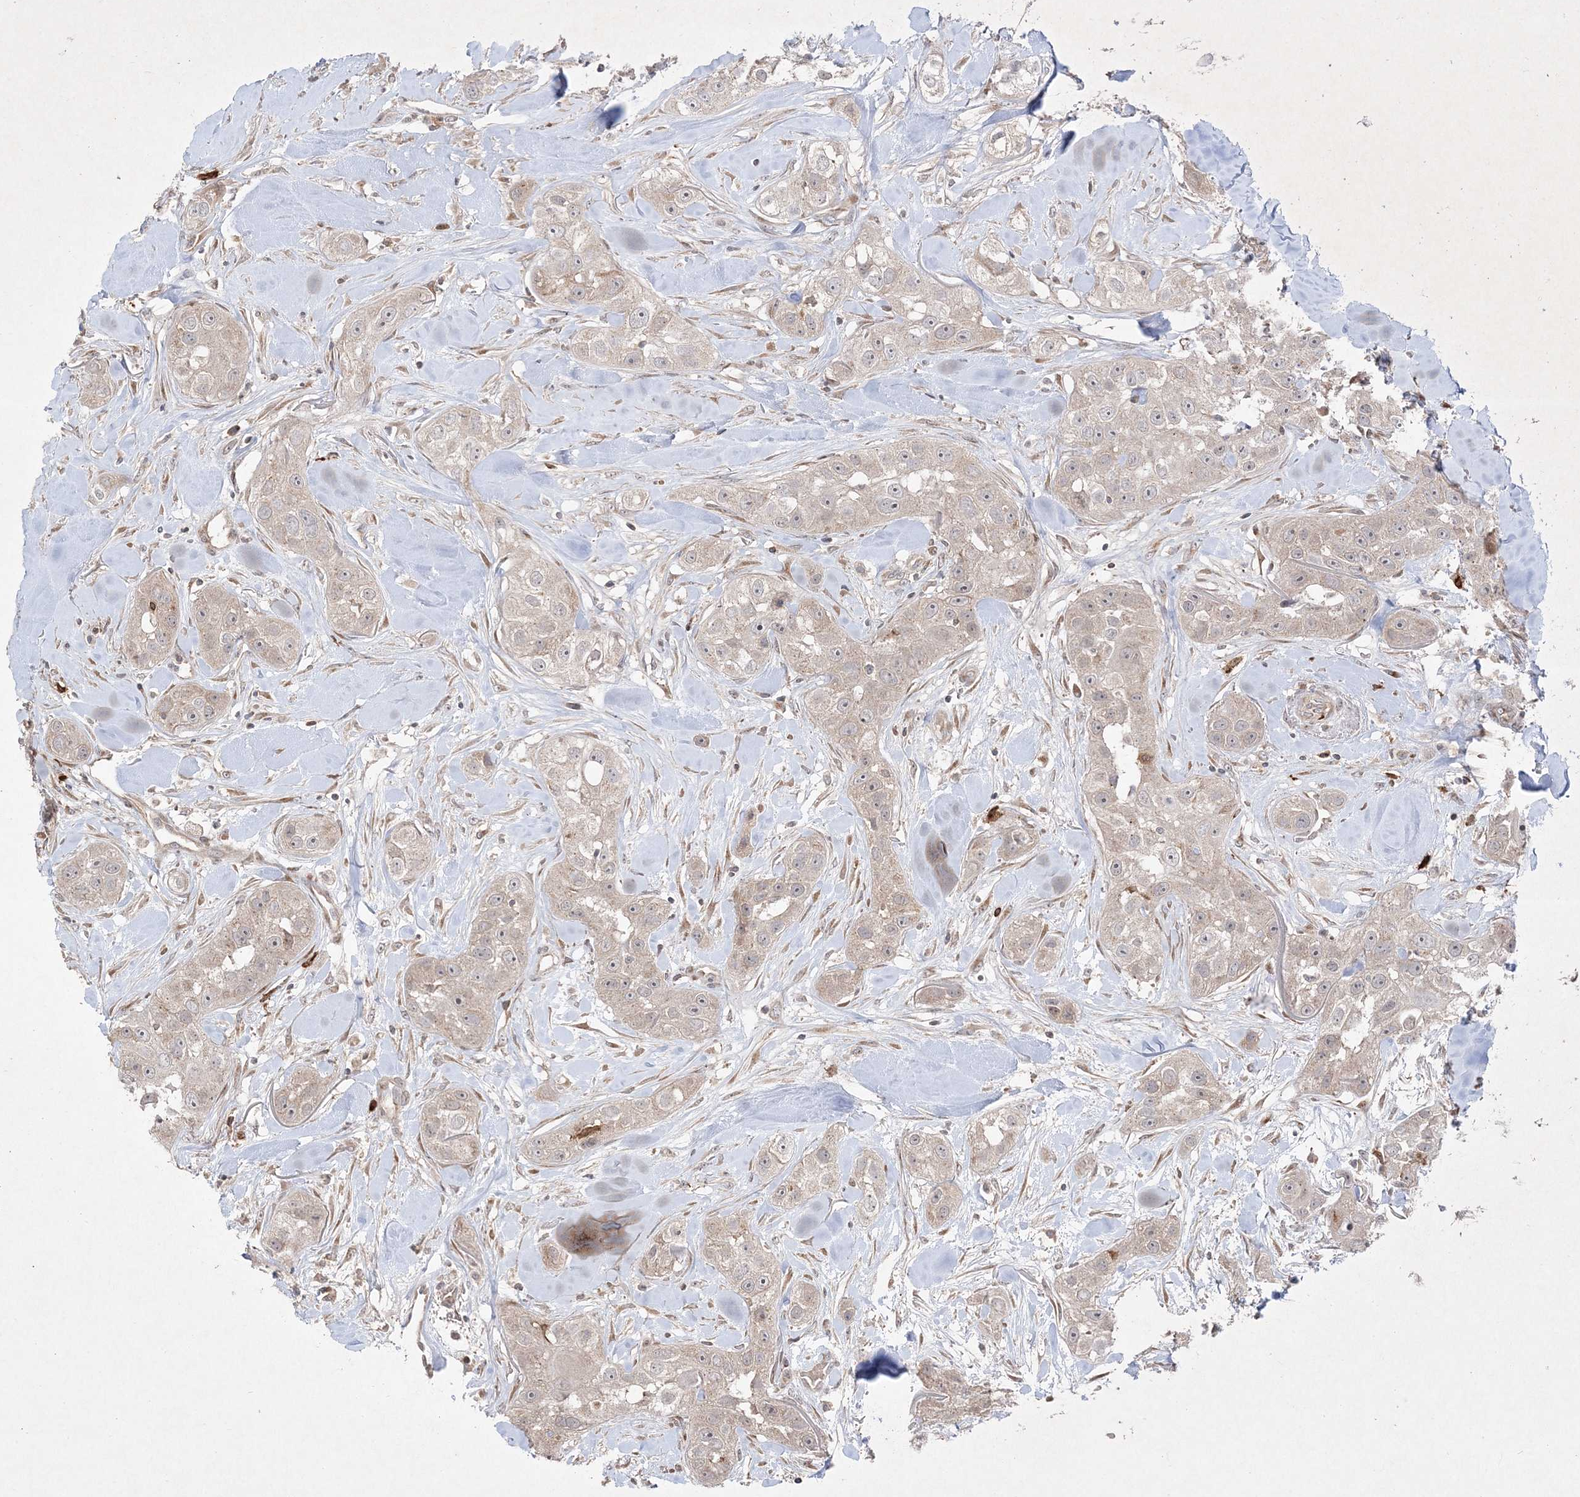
{"staining": {"intensity": "weak", "quantity": "<25%", "location": "cytoplasmic/membranous"}, "tissue": "head and neck cancer", "cell_type": "Tumor cells", "image_type": "cancer", "snomed": [{"axis": "morphology", "description": "Normal tissue, NOS"}, {"axis": "morphology", "description": "Squamous cell carcinoma, NOS"}, {"axis": "topography", "description": "Skeletal muscle"}, {"axis": "topography", "description": "Head-Neck"}], "caption": "Human squamous cell carcinoma (head and neck) stained for a protein using IHC displays no expression in tumor cells.", "gene": "CLNK", "patient": {"sex": "male", "age": 51}}